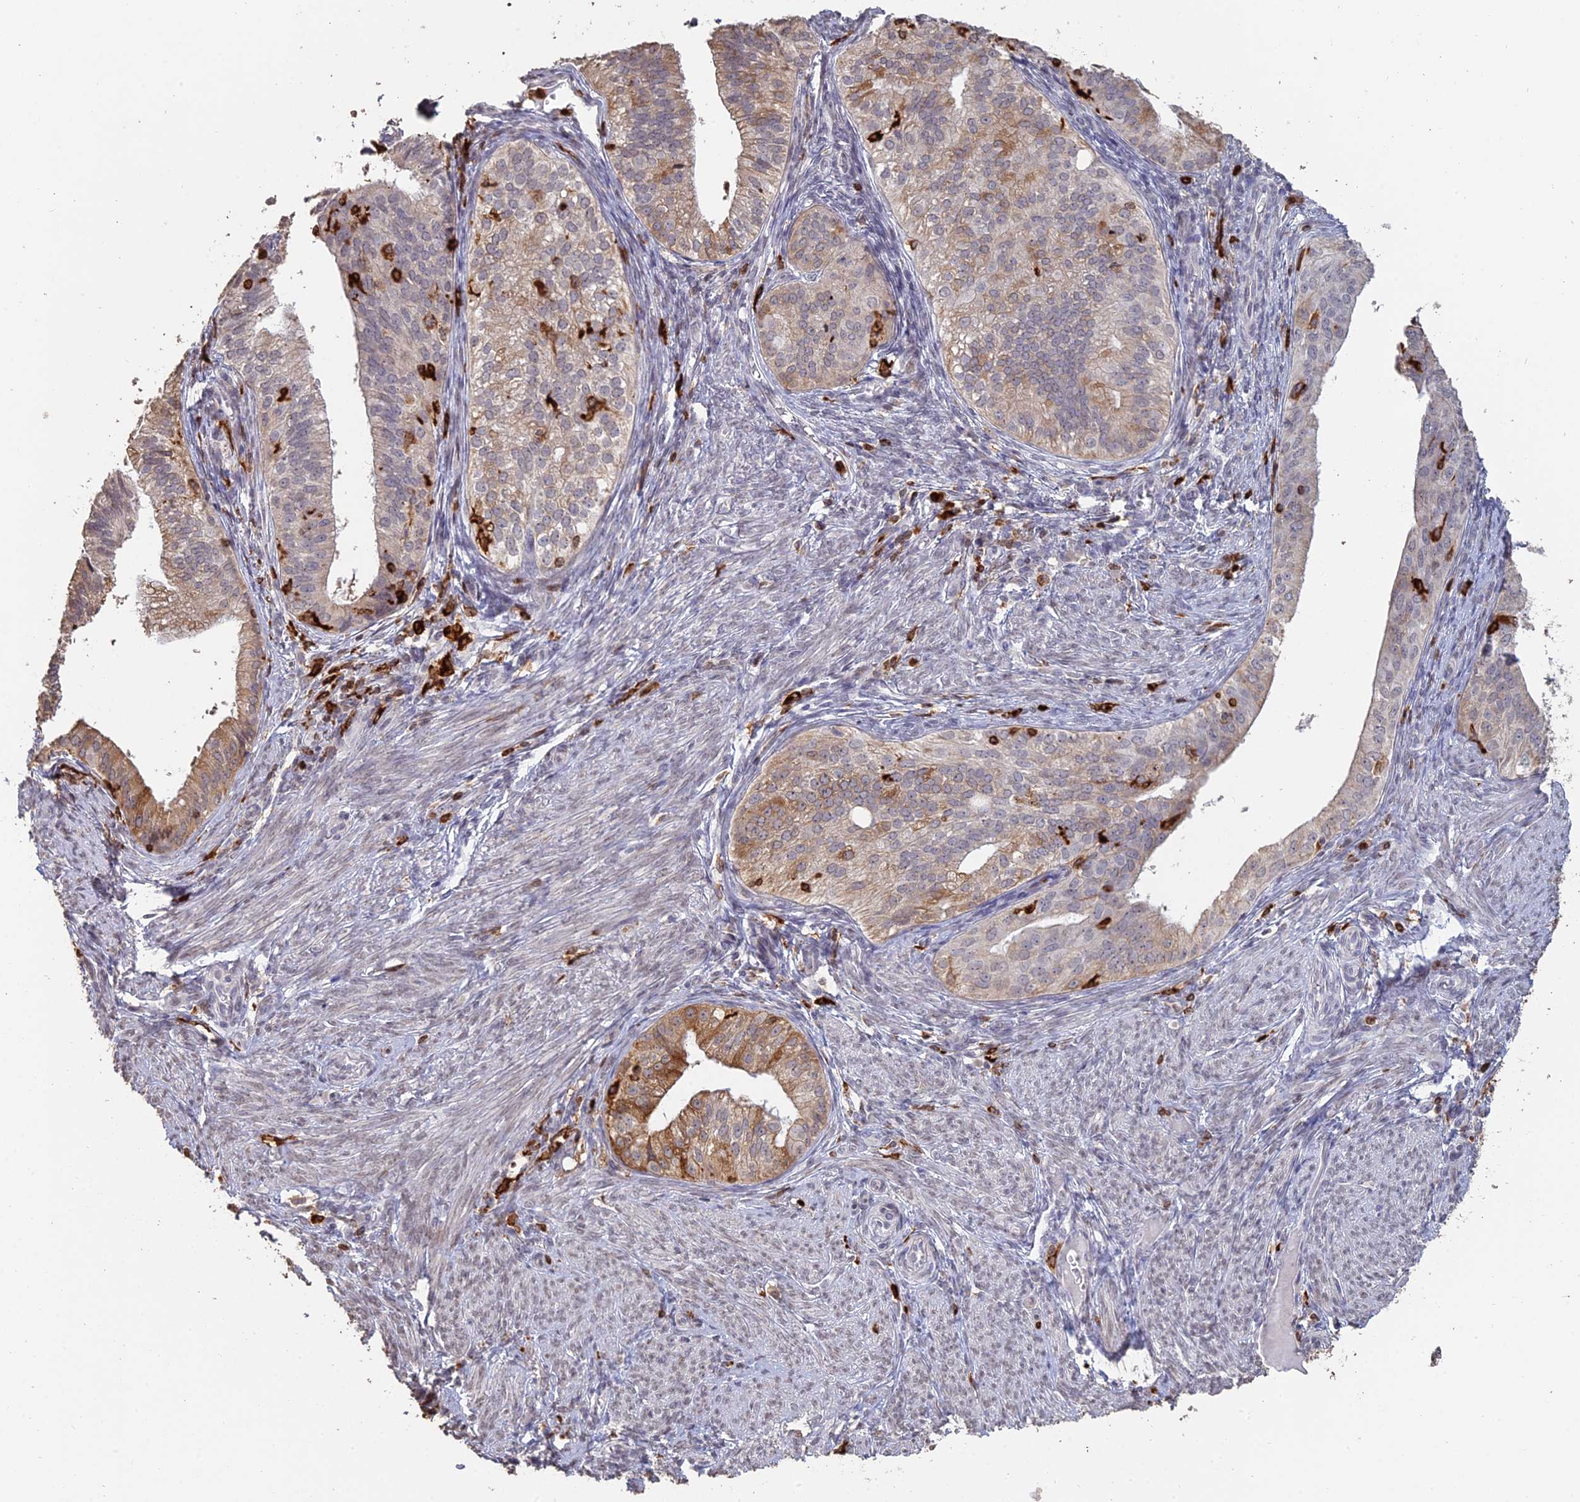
{"staining": {"intensity": "weak", "quantity": "25%-75%", "location": "cytoplasmic/membranous"}, "tissue": "endometrial cancer", "cell_type": "Tumor cells", "image_type": "cancer", "snomed": [{"axis": "morphology", "description": "Adenocarcinoma, NOS"}, {"axis": "topography", "description": "Endometrium"}], "caption": "Adenocarcinoma (endometrial) stained with IHC shows weak cytoplasmic/membranous staining in approximately 25%-75% of tumor cells.", "gene": "APOBR", "patient": {"sex": "female", "age": 50}}